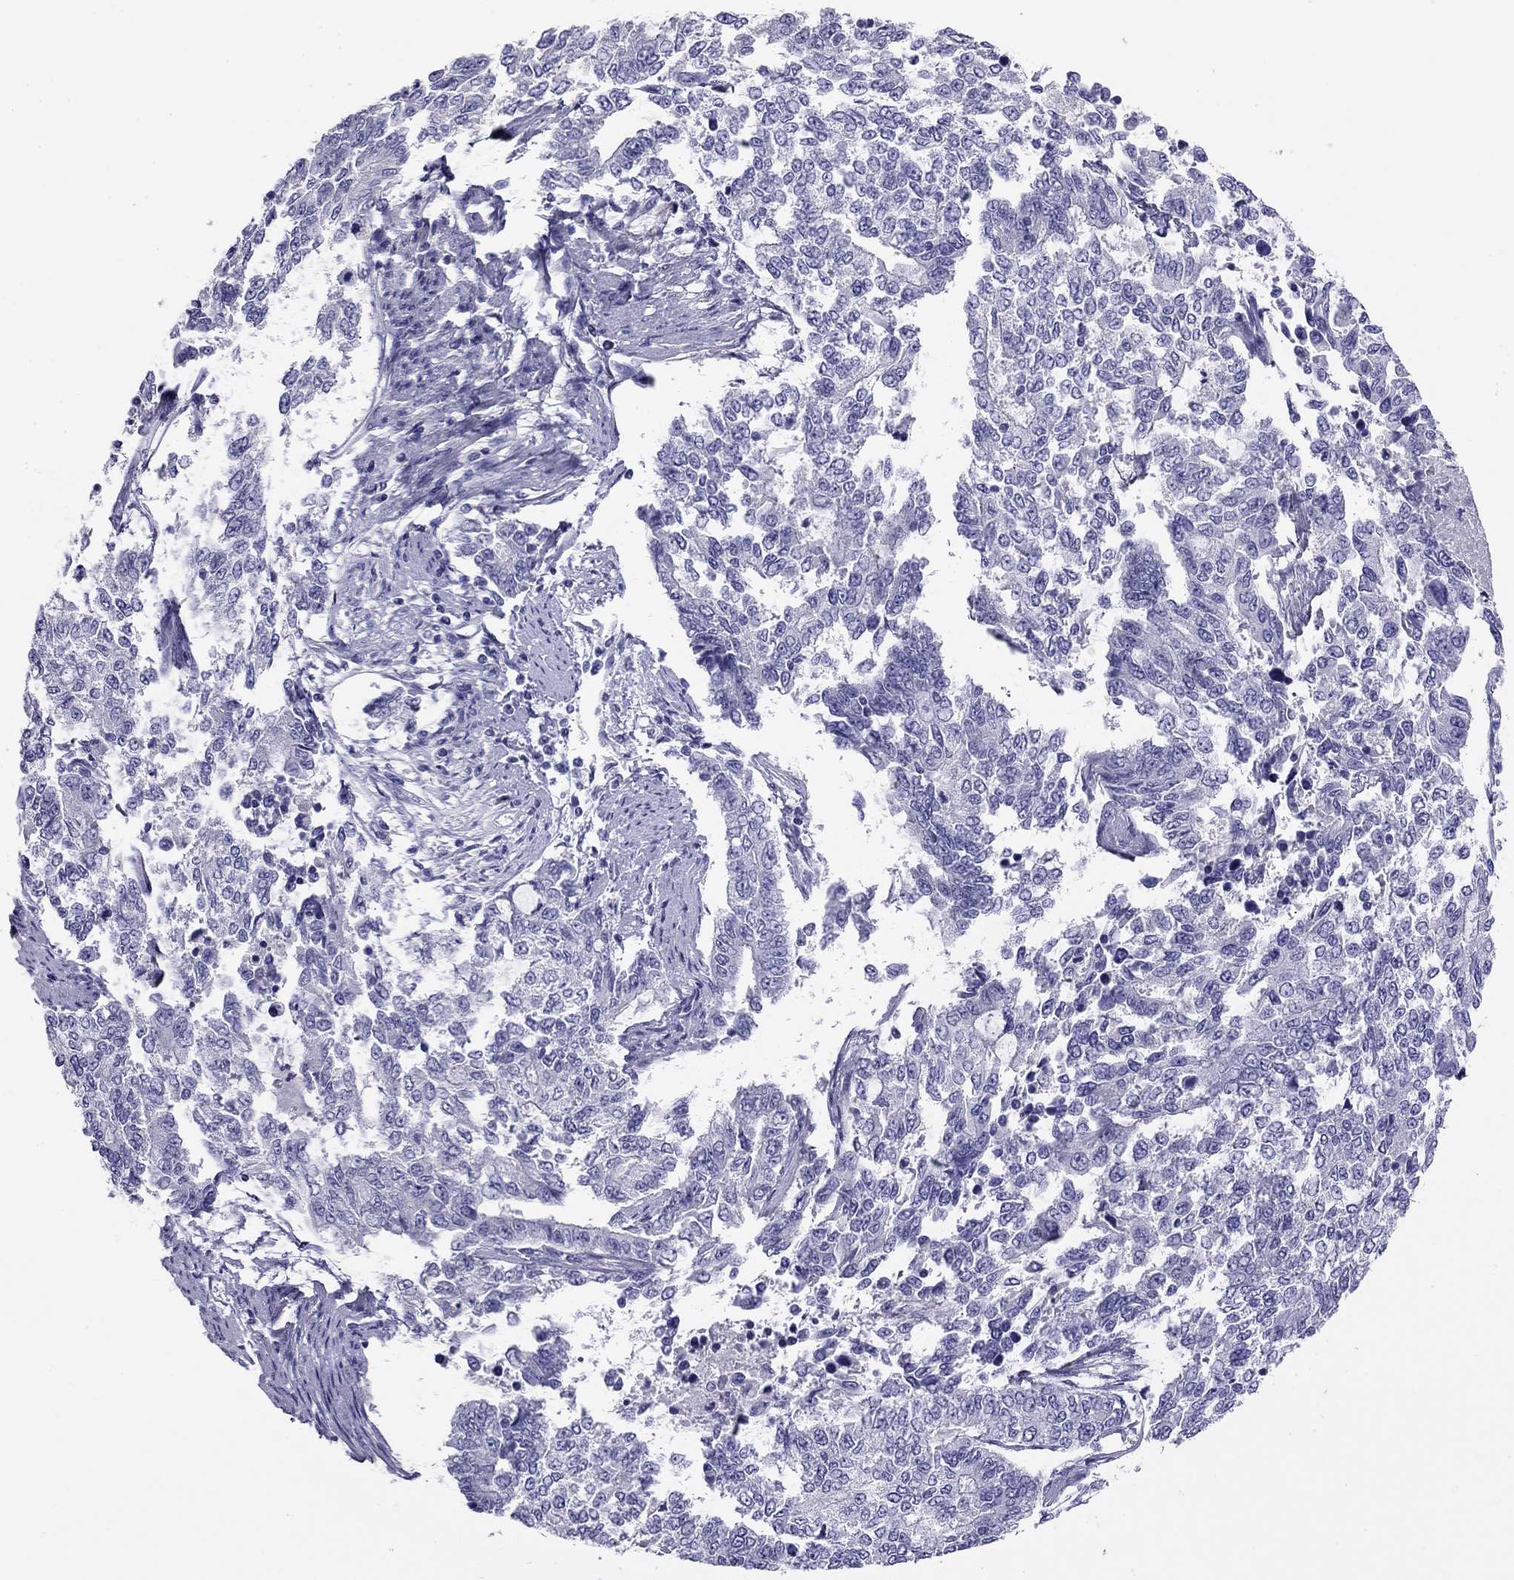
{"staining": {"intensity": "negative", "quantity": "none", "location": "none"}, "tissue": "endometrial cancer", "cell_type": "Tumor cells", "image_type": "cancer", "snomed": [{"axis": "morphology", "description": "Adenocarcinoma, NOS"}, {"axis": "topography", "description": "Uterus"}], "caption": "Endometrial cancer (adenocarcinoma) was stained to show a protein in brown. There is no significant expression in tumor cells.", "gene": "RTL1", "patient": {"sex": "female", "age": 59}}